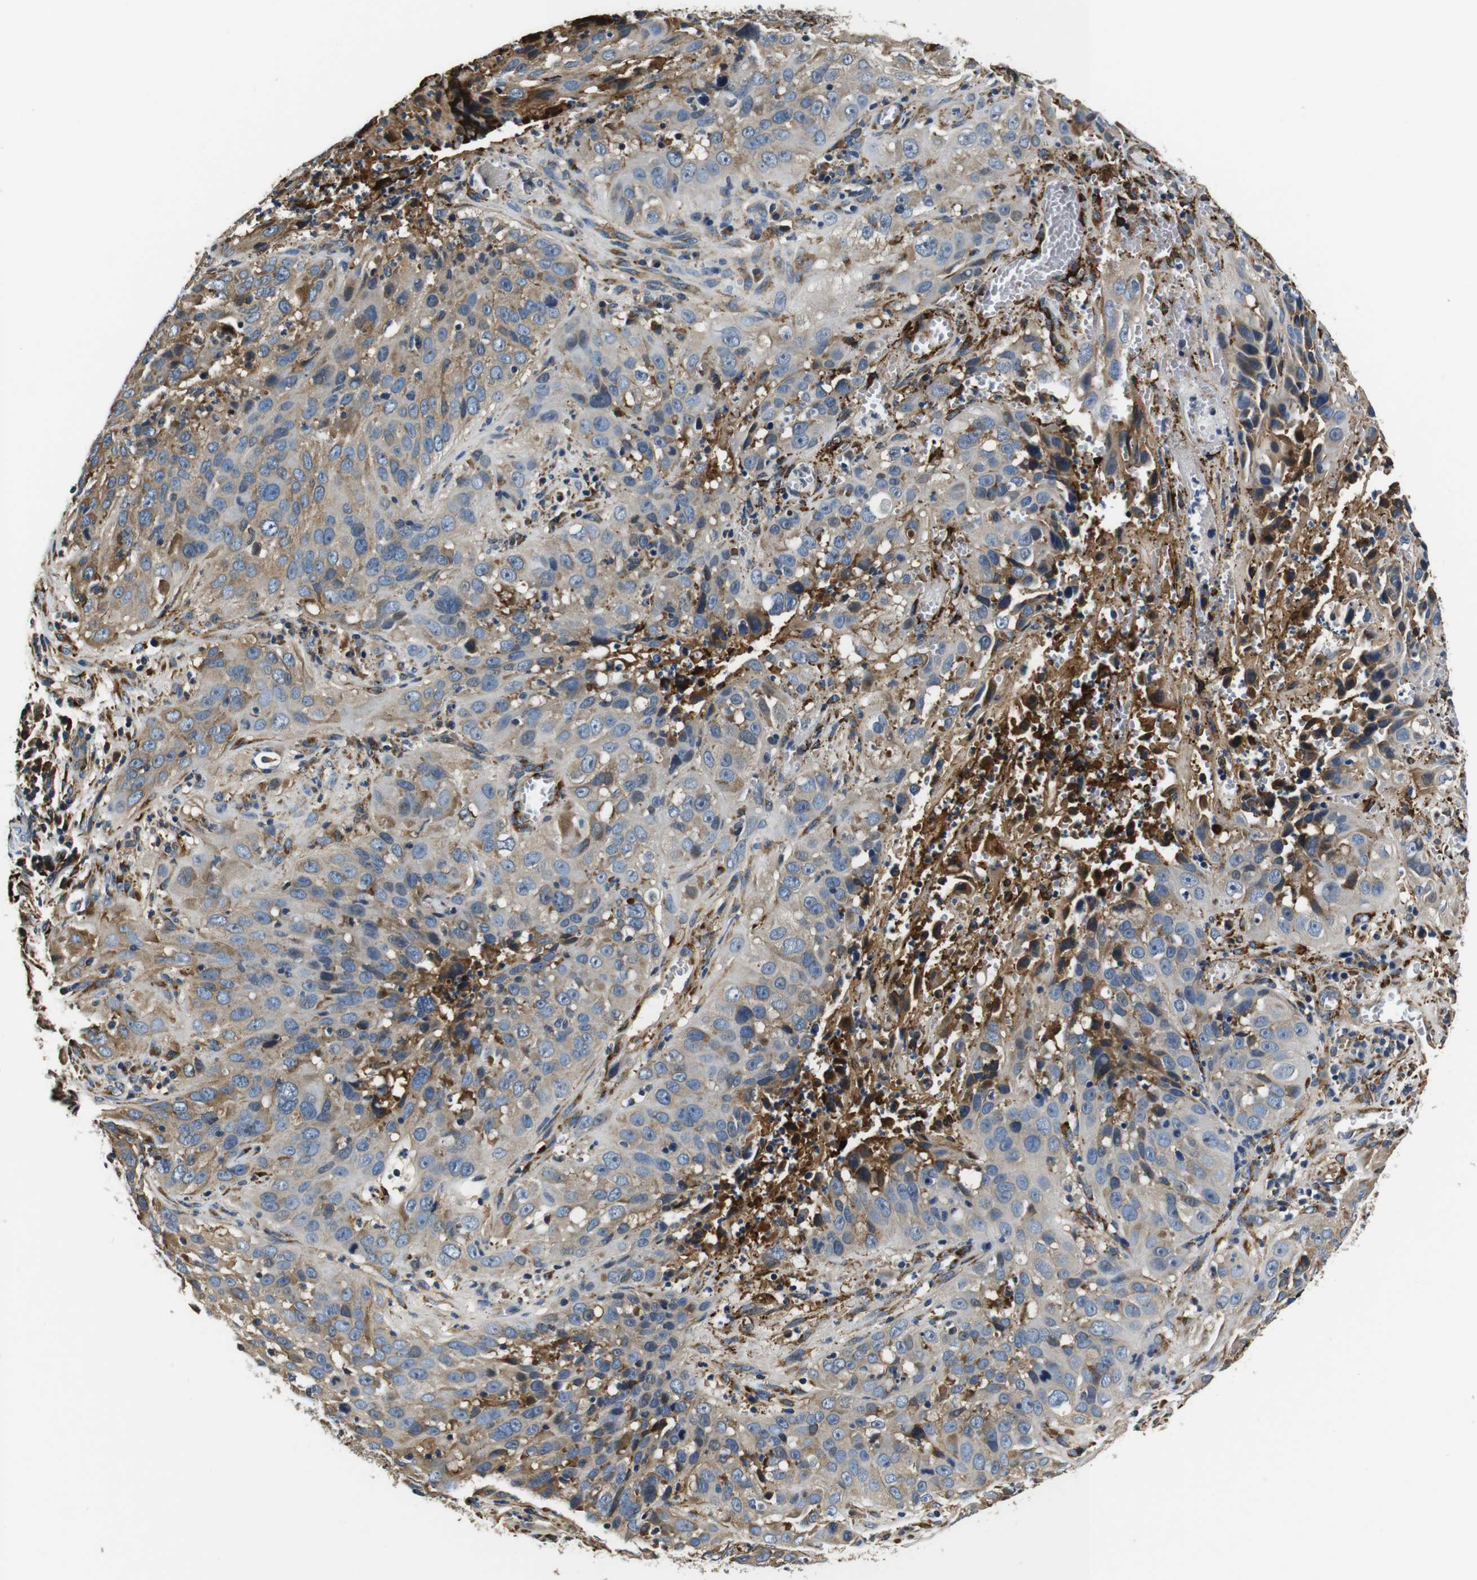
{"staining": {"intensity": "moderate", "quantity": "25%-75%", "location": "cytoplasmic/membranous"}, "tissue": "cervical cancer", "cell_type": "Tumor cells", "image_type": "cancer", "snomed": [{"axis": "morphology", "description": "Squamous cell carcinoma, NOS"}, {"axis": "topography", "description": "Cervix"}], "caption": "Protein staining shows moderate cytoplasmic/membranous expression in approximately 25%-75% of tumor cells in cervical cancer.", "gene": "COL1A1", "patient": {"sex": "female", "age": 32}}